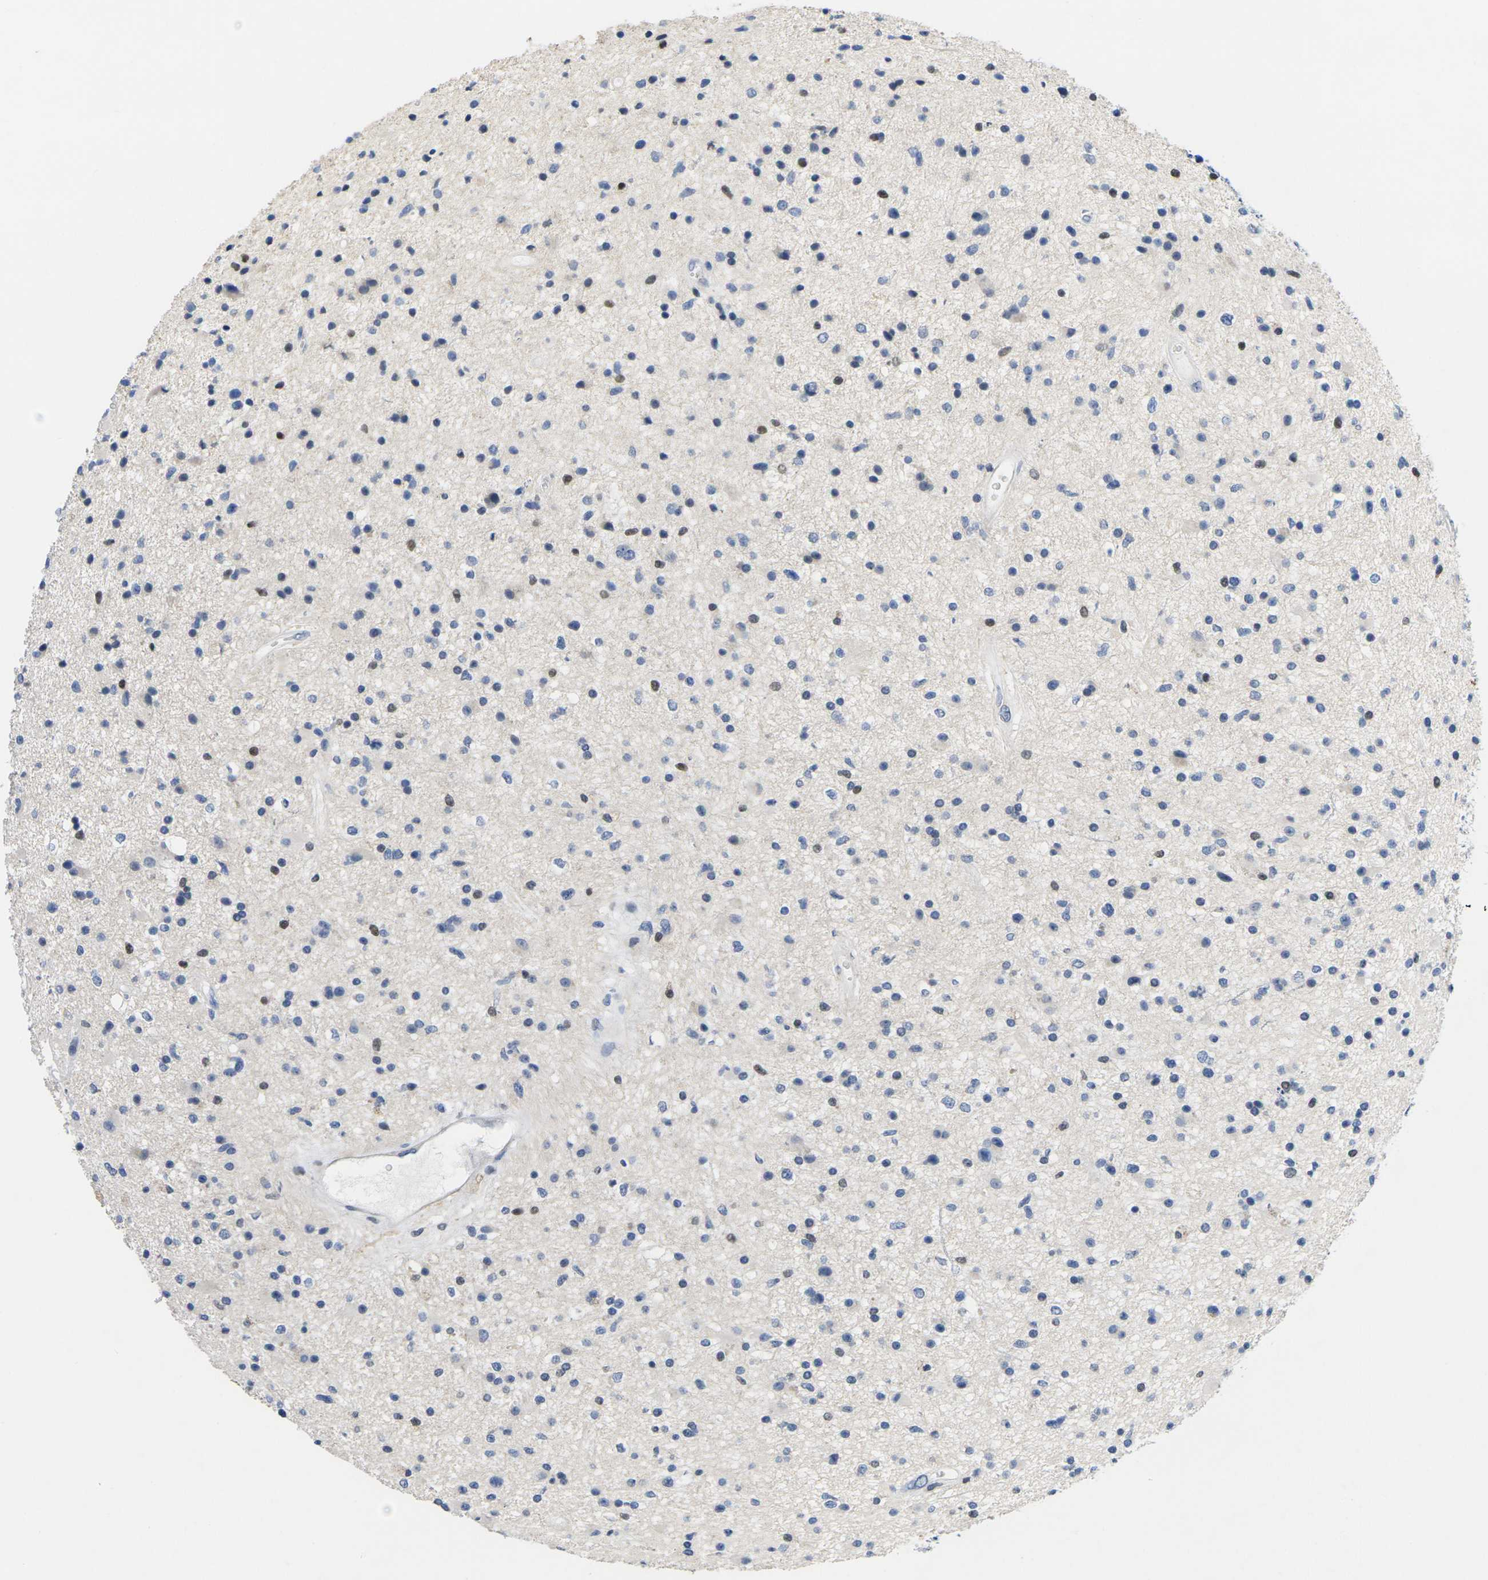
{"staining": {"intensity": "negative", "quantity": "none", "location": "none"}, "tissue": "glioma", "cell_type": "Tumor cells", "image_type": "cancer", "snomed": [{"axis": "morphology", "description": "Glioma, malignant, High grade"}, {"axis": "topography", "description": "Brain"}], "caption": "Tumor cells are negative for protein expression in human glioma.", "gene": "IKZF1", "patient": {"sex": "male", "age": 33}}